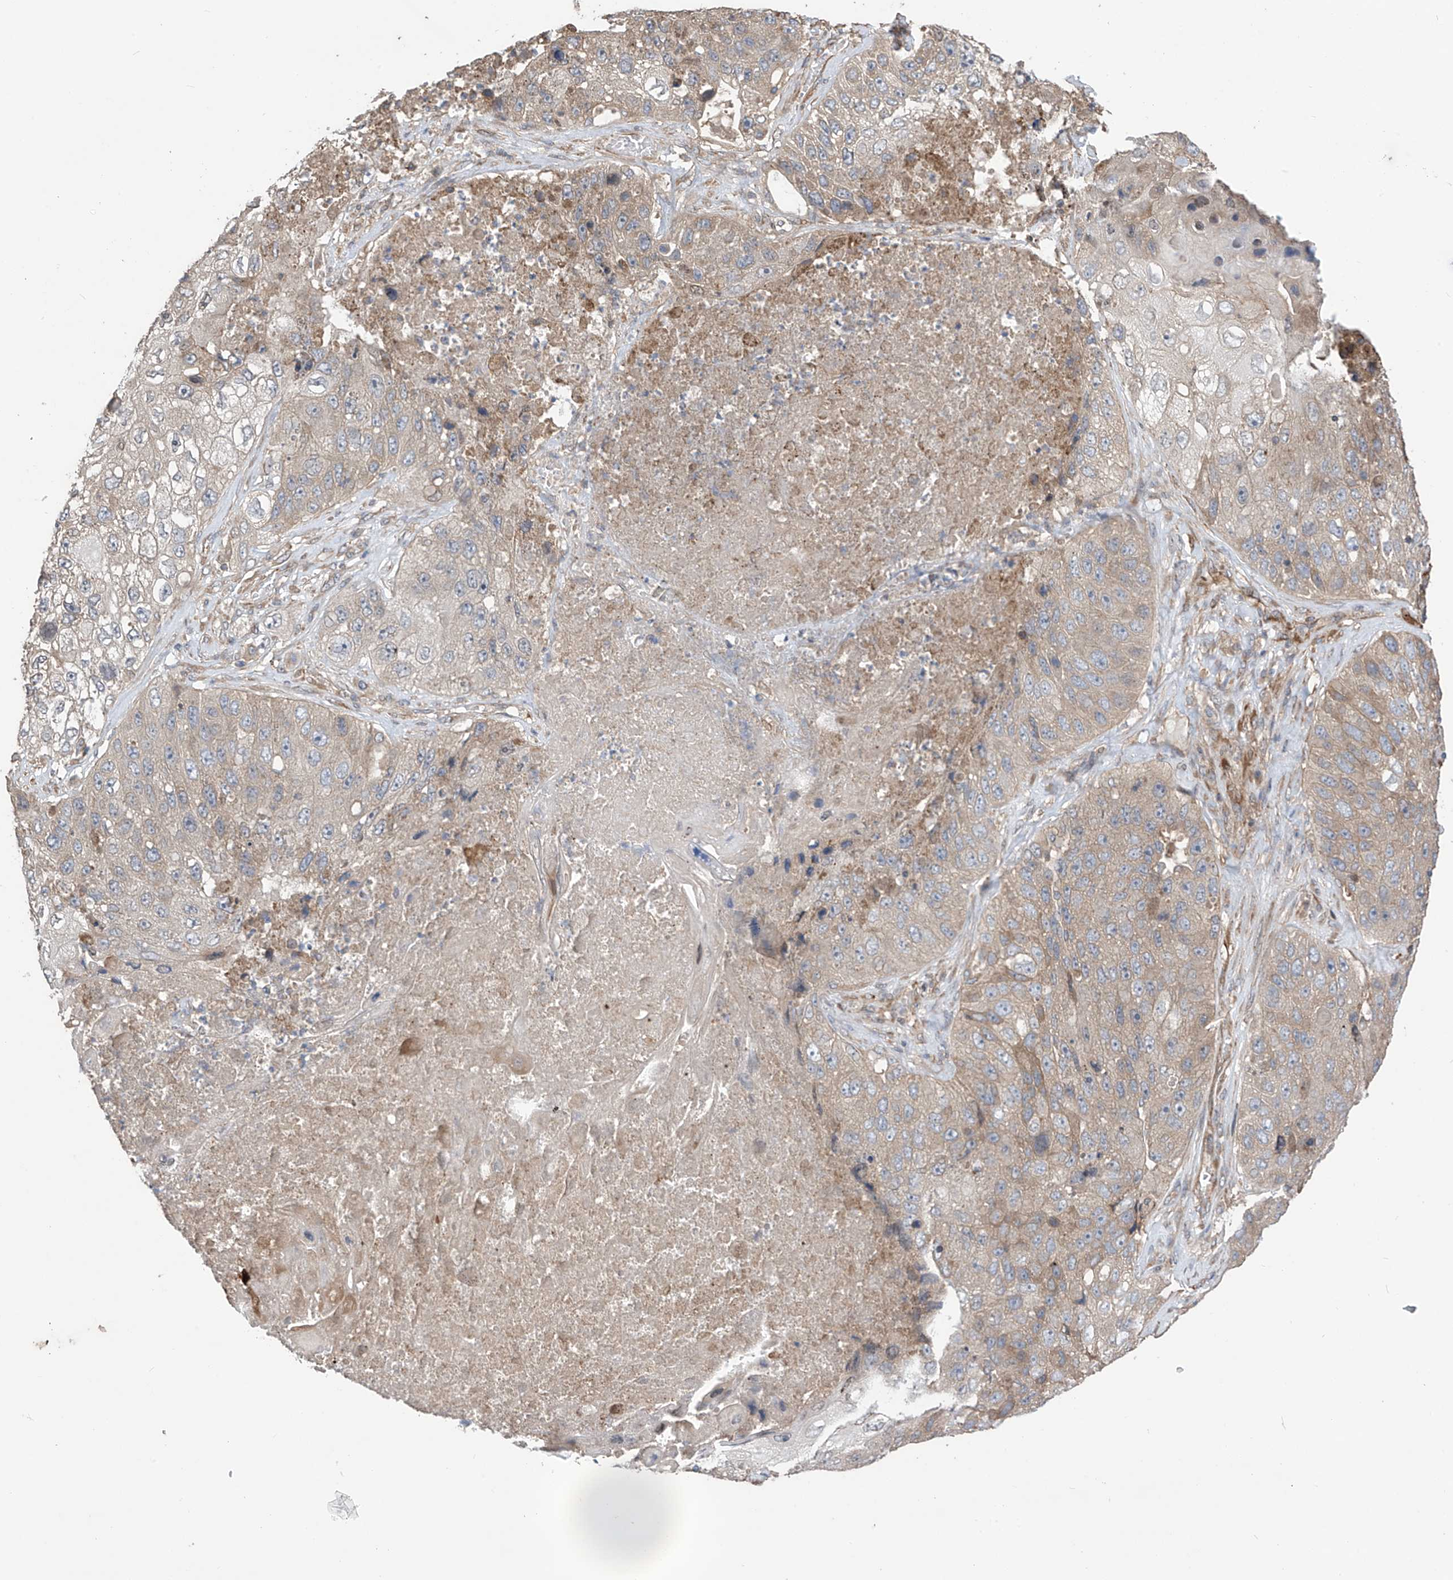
{"staining": {"intensity": "weak", "quantity": "25%-75%", "location": "cytoplasmic/membranous"}, "tissue": "lung cancer", "cell_type": "Tumor cells", "image_type": "cancer", "snomed": [{"axis": "morphology", "description": "Squamous cell carcinoma, NOS"}, {"axis": "topography", "description": "Lung"}], "caption": "The micrograph reveals staining of lung squamous cell carcinoma, revealing weak cytoplasmic/membranous protein expression (brown color) within tumor cells.", "gene": "PHACTR4", "patient": {"sex": "male", "age": 61}}